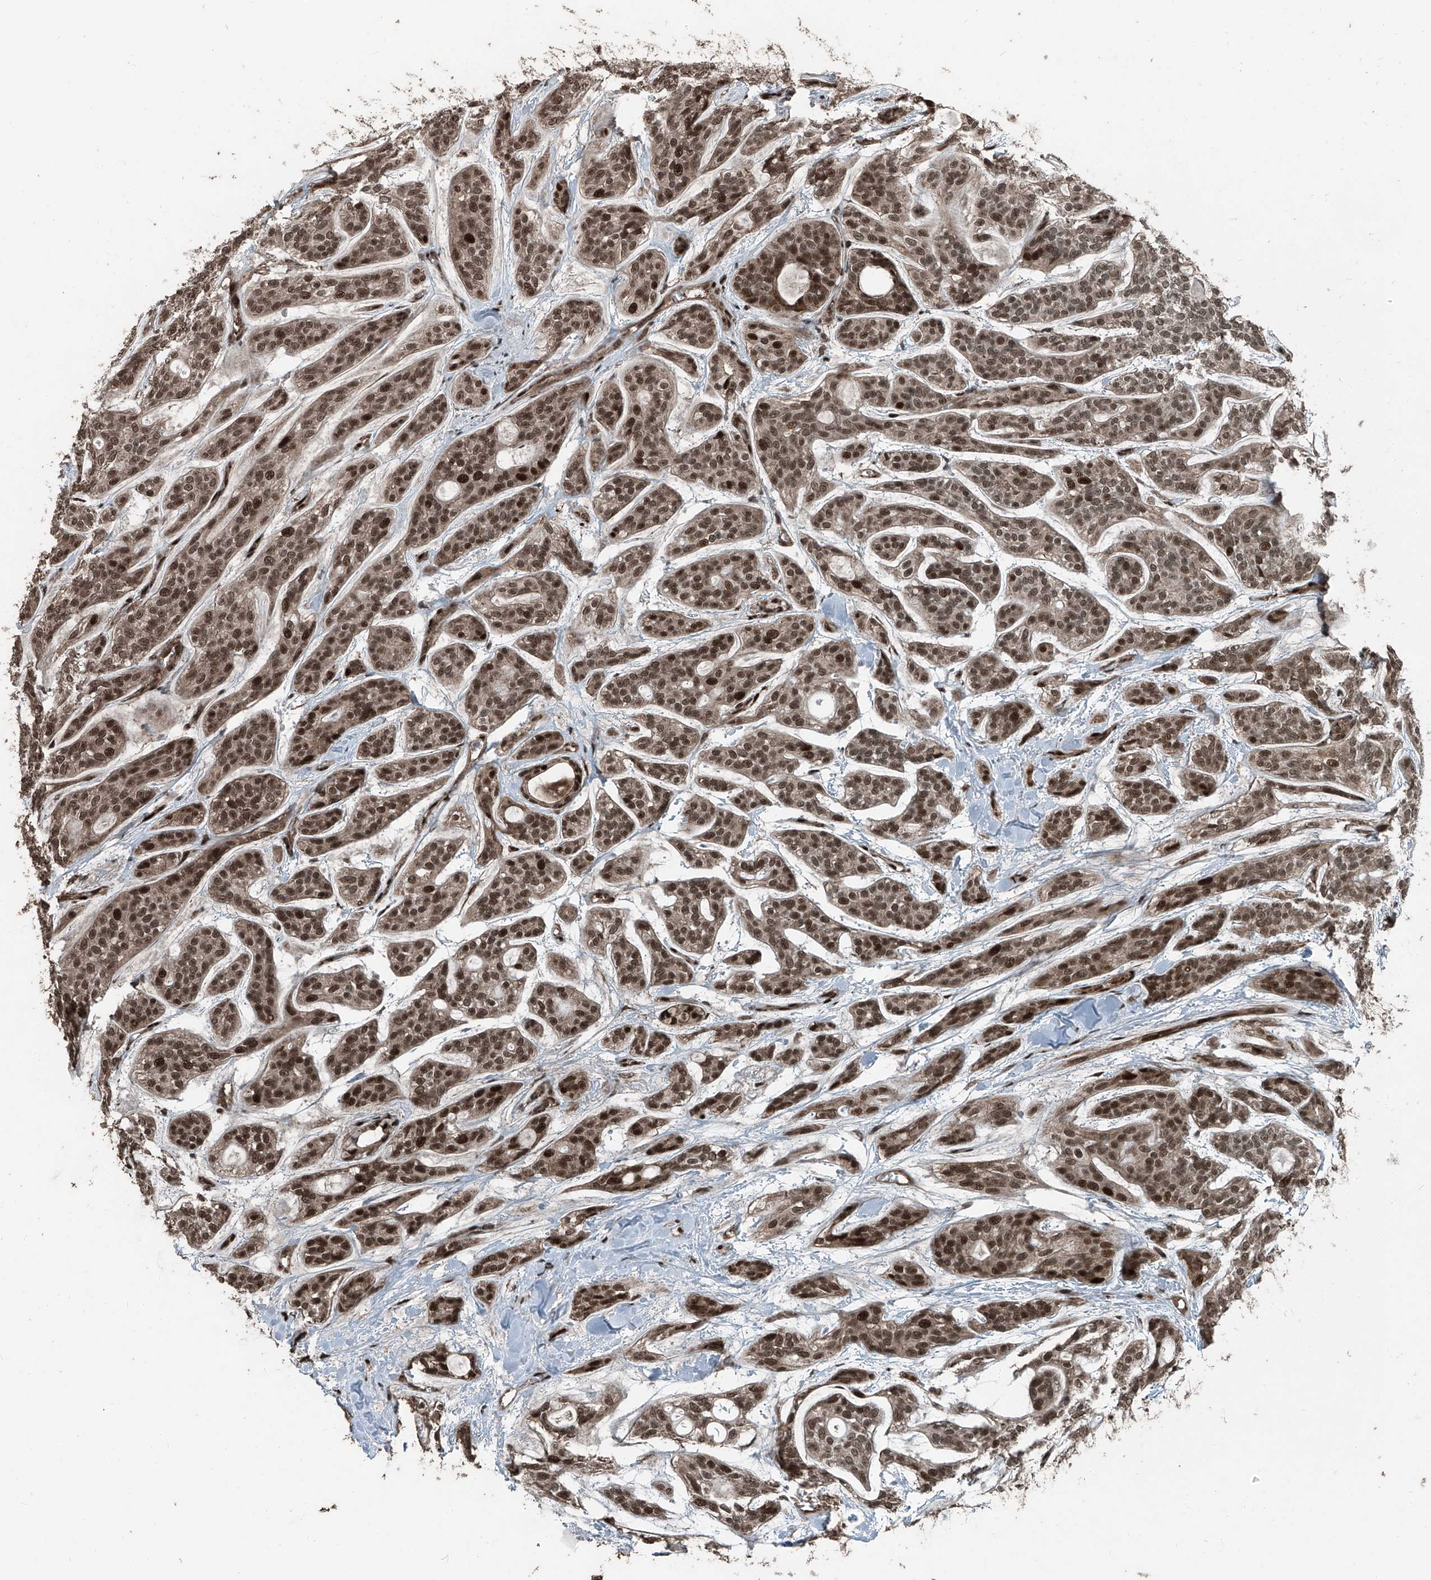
{"staining": {"intensity": "moderate", "quantity": ">75%", "location": "nuclear"}, "tissue": "head and neck cancer", "cell_type": "Tumor cells", "image_type": "cancer", "snomed": [{"axis": "morphology", "description": "Adenocarcinoma, NOS"}, {"axis": "topography", "description": "Head-Neck"}], "caption": "Head and neck cancer (adenocarcinoma) stained with a brown dye demonstrates moderate nuclear positive expression in about >75% of tumor cells.", "gene": "ZNF570", "patient": {"sex": "male", "age": 66}}